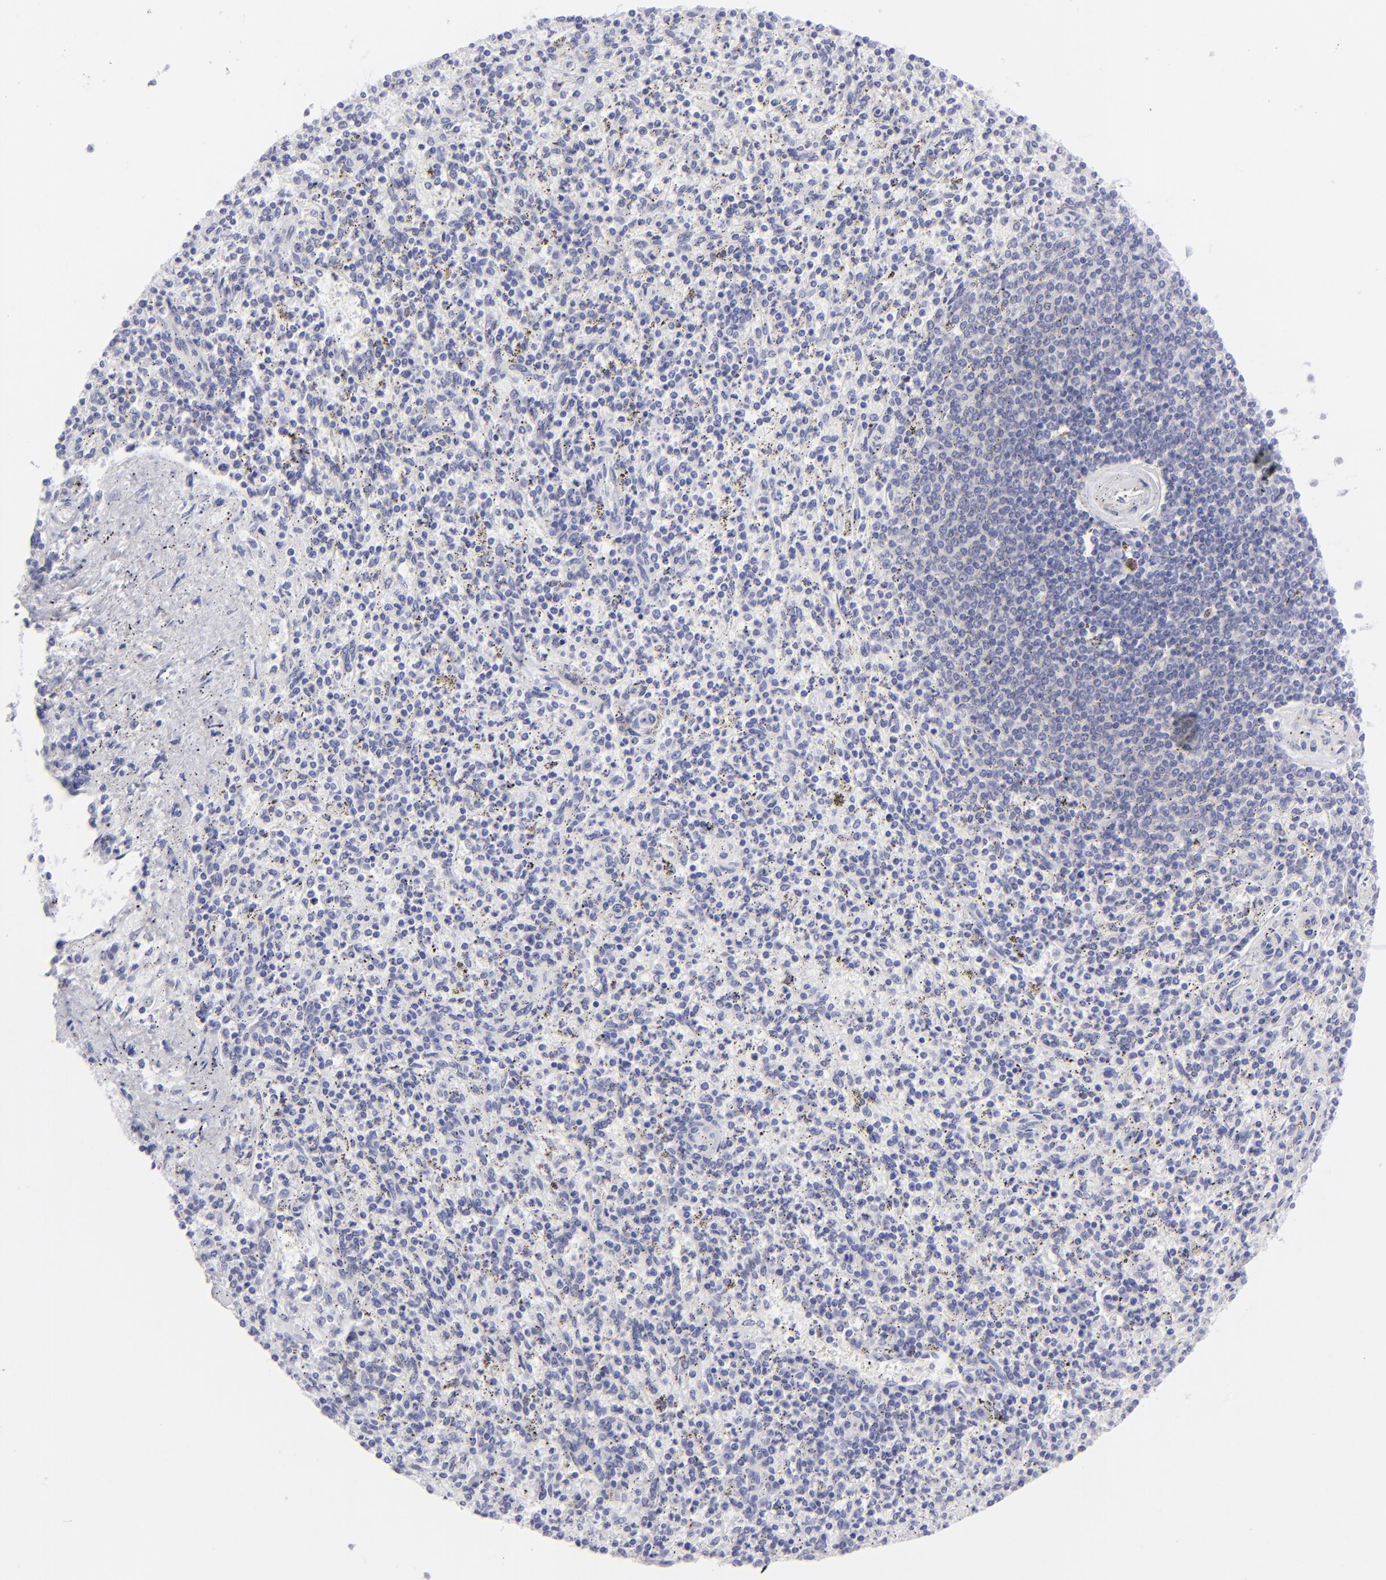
{"staining": {"intensity": "negative", "quantity": "none", "location": "none"}, "tissue": "spleen", "cell_type": "Cells in red pulp", "image_type": "normal", "snomed": [{"axis": "morphology", "description": "Normal tissue, NOS"}, {"axis": "topography", "description": "Spleen"}], "caption": "High power microscopy image of an immunohistochemistry (IHC) micrograph of unremarkable spleen, revealing no significant positivity in cells in red pulp.", "gene": "MITF", "patient": {"sex": "male", "age": 72}}